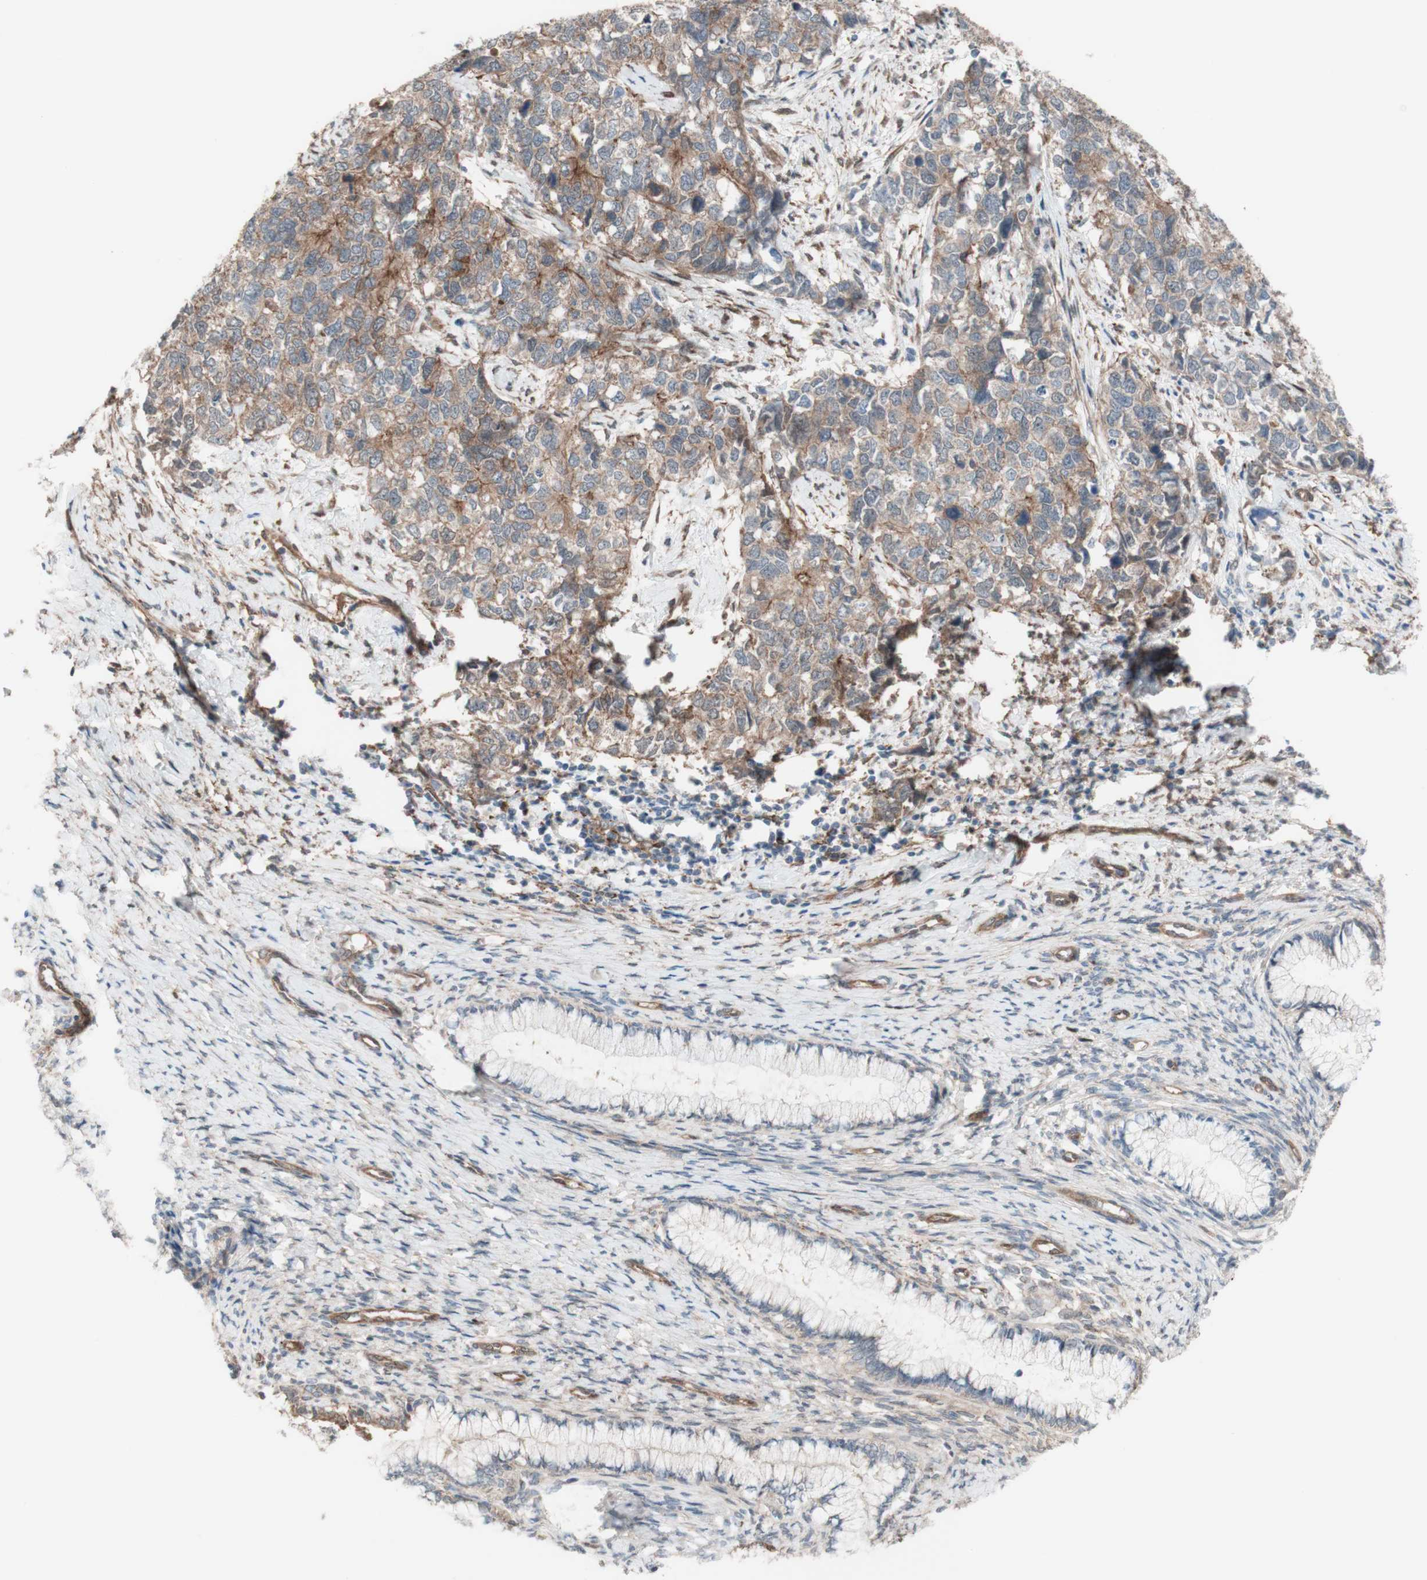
{"staining": {"intensity": "moderate", "quantity": ">75%", "location": "cytoplasmic/membranous"}, "tissue": "cervical cancer", "cell_type": "Tumor cells", "image_type": "cancer", "snomed": [{"axis": "morphology", "description": "Squamous cell carcinoma, NOS"}, {"axis": "topography", "description": "Cervix"}], "caption": "Immunohistochemical staining of human cervical cancer shows medium levels of moderate cytoplasmic/membranous protein positivity in about >75% of tumor cells. The staining was performed using DAB (3,3'-diaminobenzidine), with brown indicating positive protein expression. Nuclei are stained blue with hematoxylin.", "gene": "CNN3", "patient": {"sex": "female", "age": 63}}